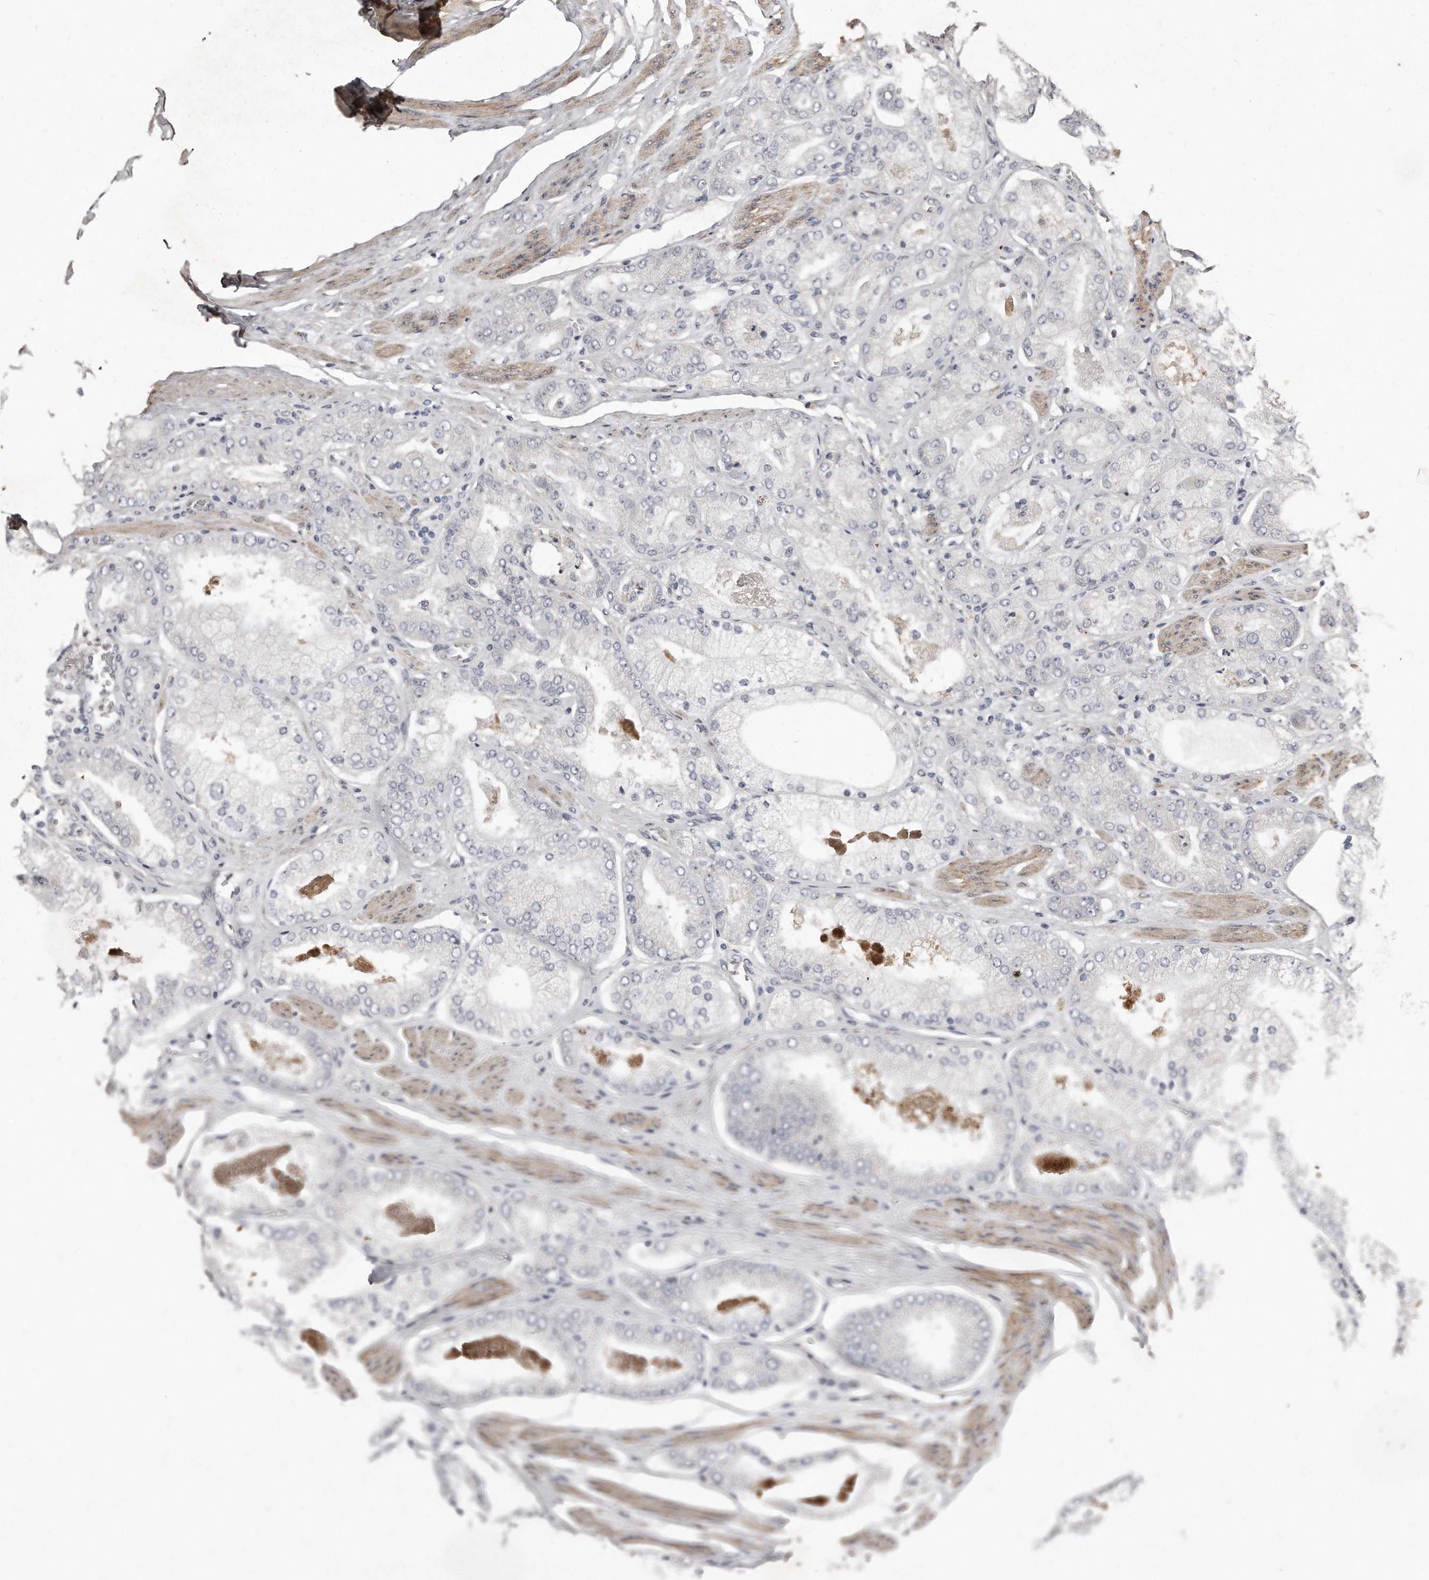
{"staining": {"intensity": "negative", "quantity": "none", "location": "none"}, "tissue": "prostate cancer", "cell_type": "Tumor cells", "image_type": "cancer", "snomed": [{"axis": "morphology", "description": "Adenocarcinoma, High grade"}, {"axis": "topography", "description": "Prostate"}], "caption": "Tumor cells show no significant expression in prostate high-grade adenocarcinoma.", "gene": "LMOD1", "patient": {"sex": "male", "age": 58}}